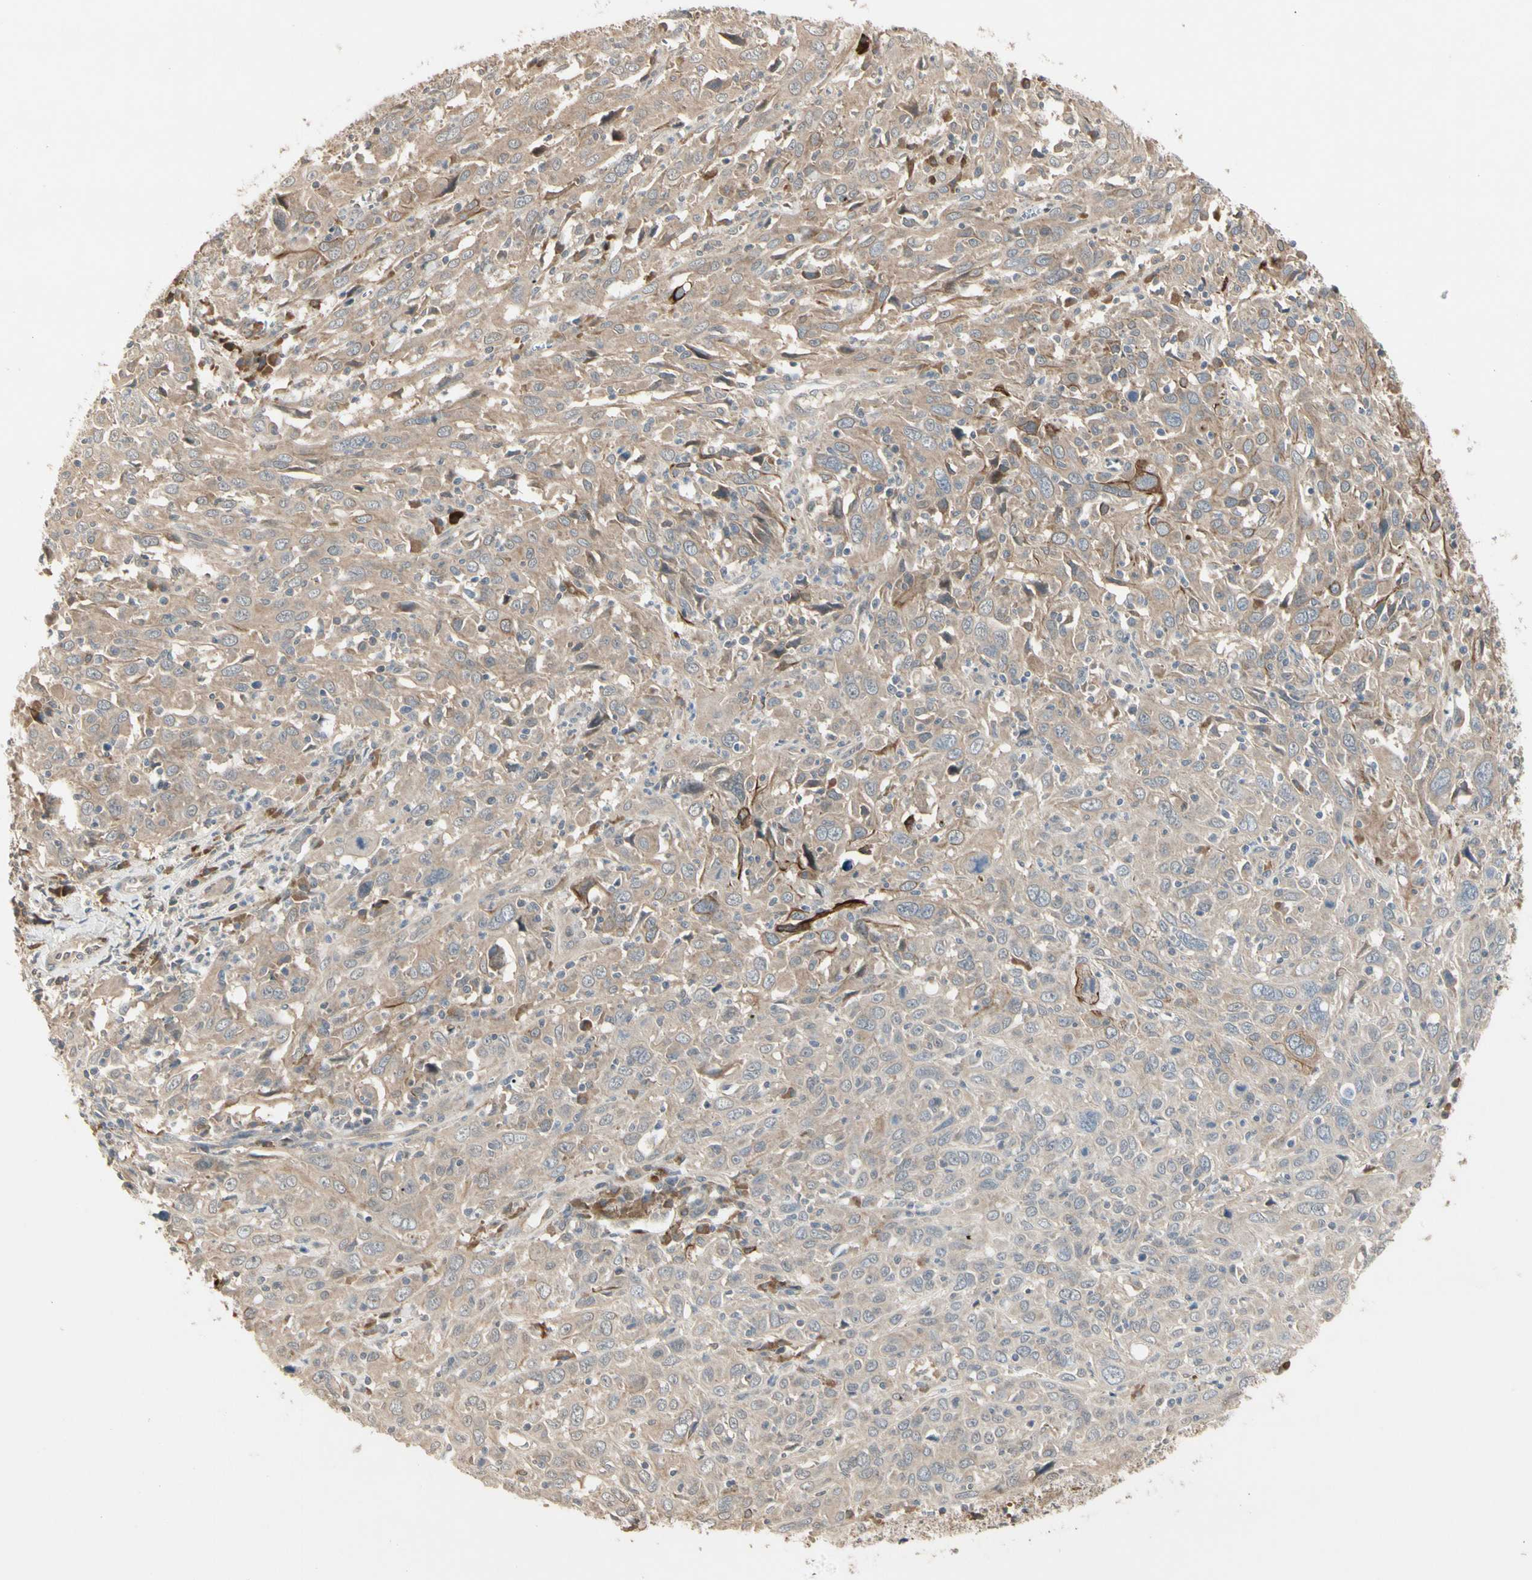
{"staining": {"intensity": "weak", "quantity": "25%-75%", "location": "cytoplasmic/membranous"}, "tissue": "cervical cancer", "cell_type": "Tumor cells", "image_type": "cancer", "snomed": [{"axis": "morphology", "description": "Squamous cell carcinoma, NOS"}, {"axis": "topography", "description": "Cervix"}], "caption": "Squamous cell carcinoma (cervical) stained with DAB (3,3'-diaminobenzidine) immunohistochemistry exhibits low levels of weak cytoplasmic/membranous staining in approximately 25%-75% of tumor cells. (DAB (3,3'-diaminobenzidine) = brown stain, brightfield microscopy at high magnification).", "gene": "ATG4C", "patient": {"sex": "female", "age": 46}}